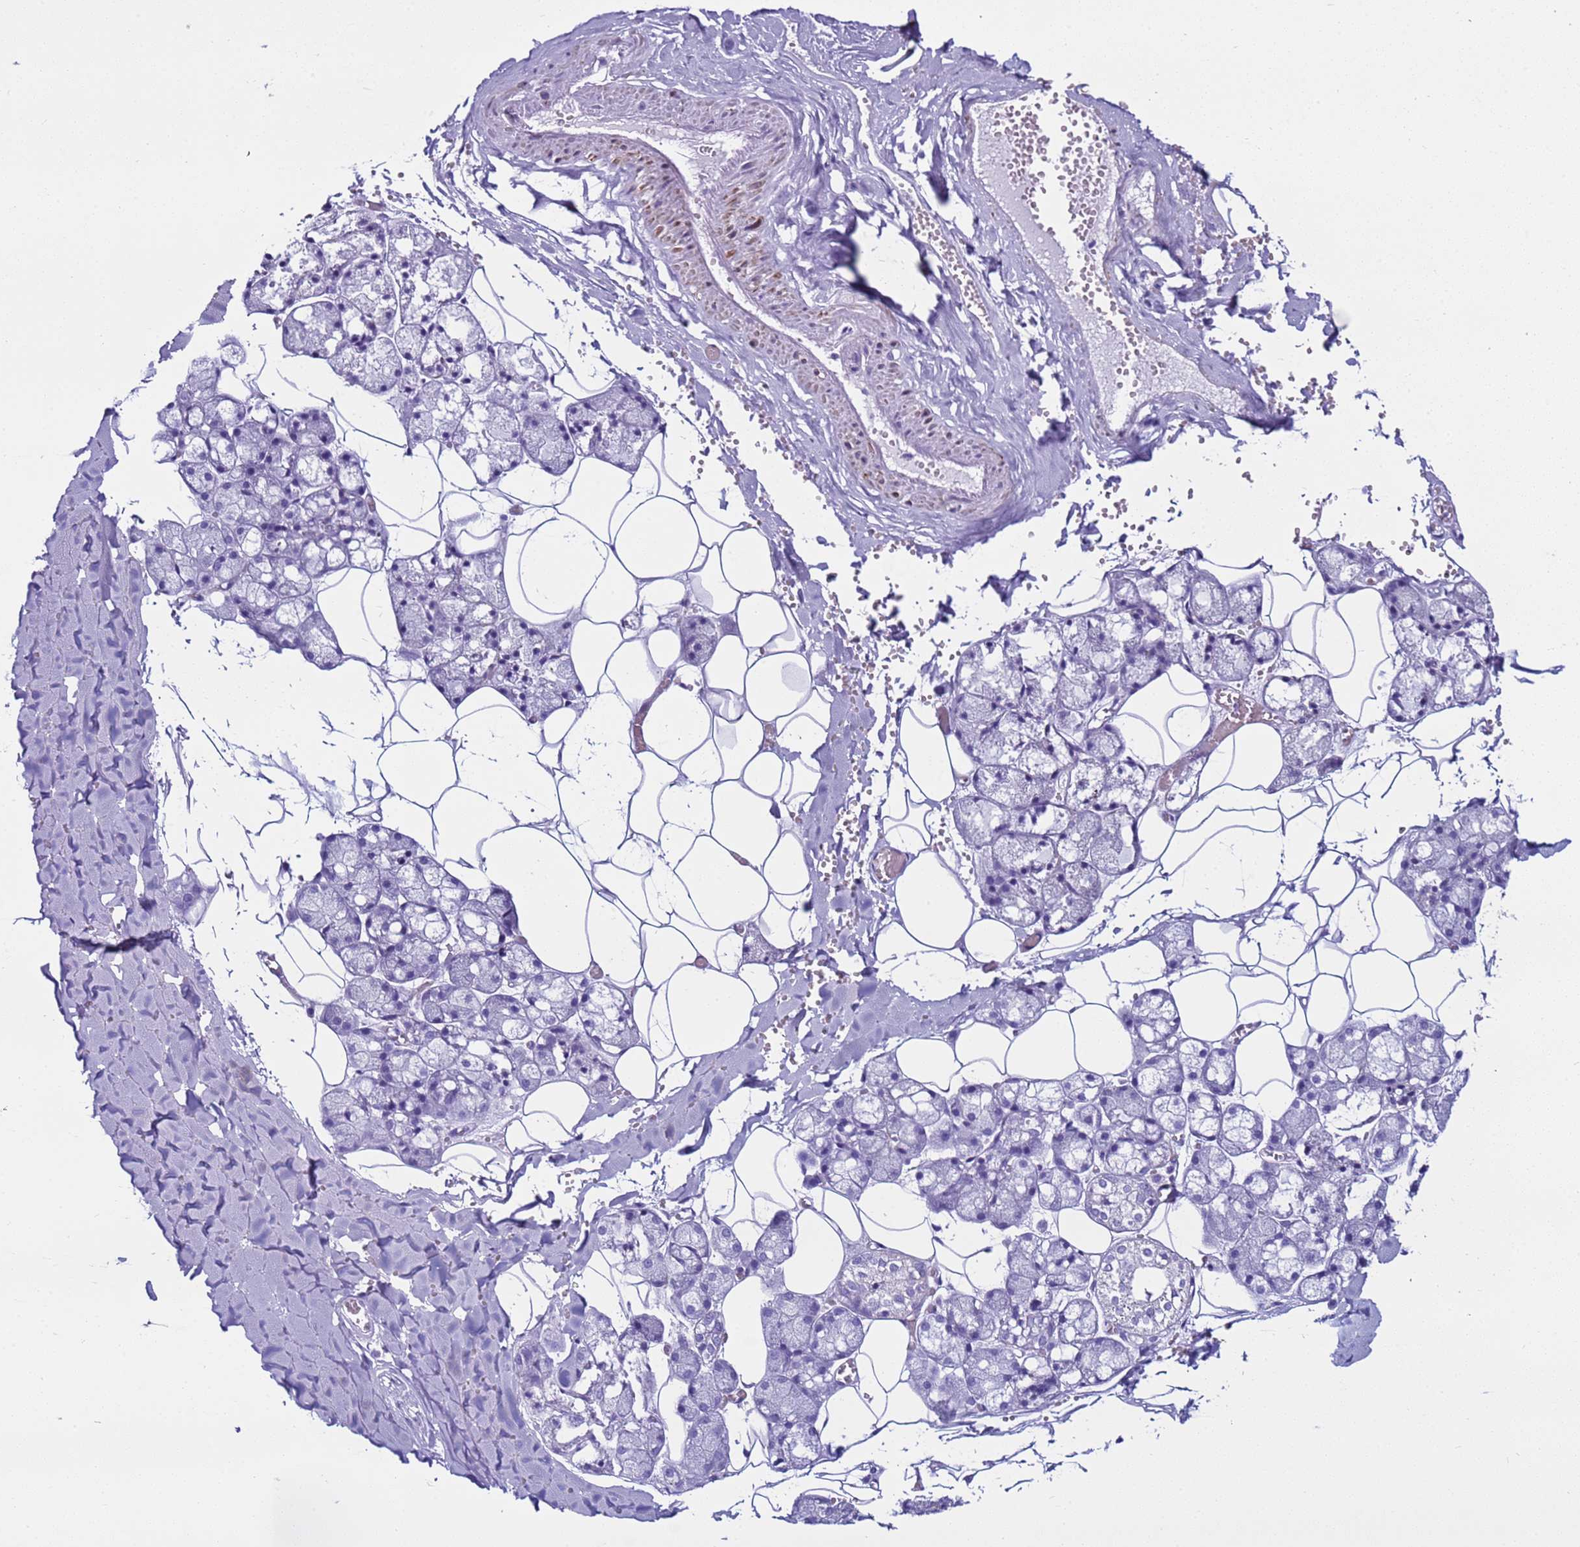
{"staining": {"intensity": "negative", "quantity": "none", "location": "none"}, "tissue": "salivary gland", "cell_type": "Glandular cells", "image_type": "normal", "snomed": [{"axis": "morphology", "description": "Normal tissue, NOS"}, {"axis": "topography", "description": "Salivary gland"}], "caption": "IHC of normal salivary gland demonstrates no staining in glandular cells.", "gene": "LCMT1", "patient": {"sex": "male", "age": 62}}